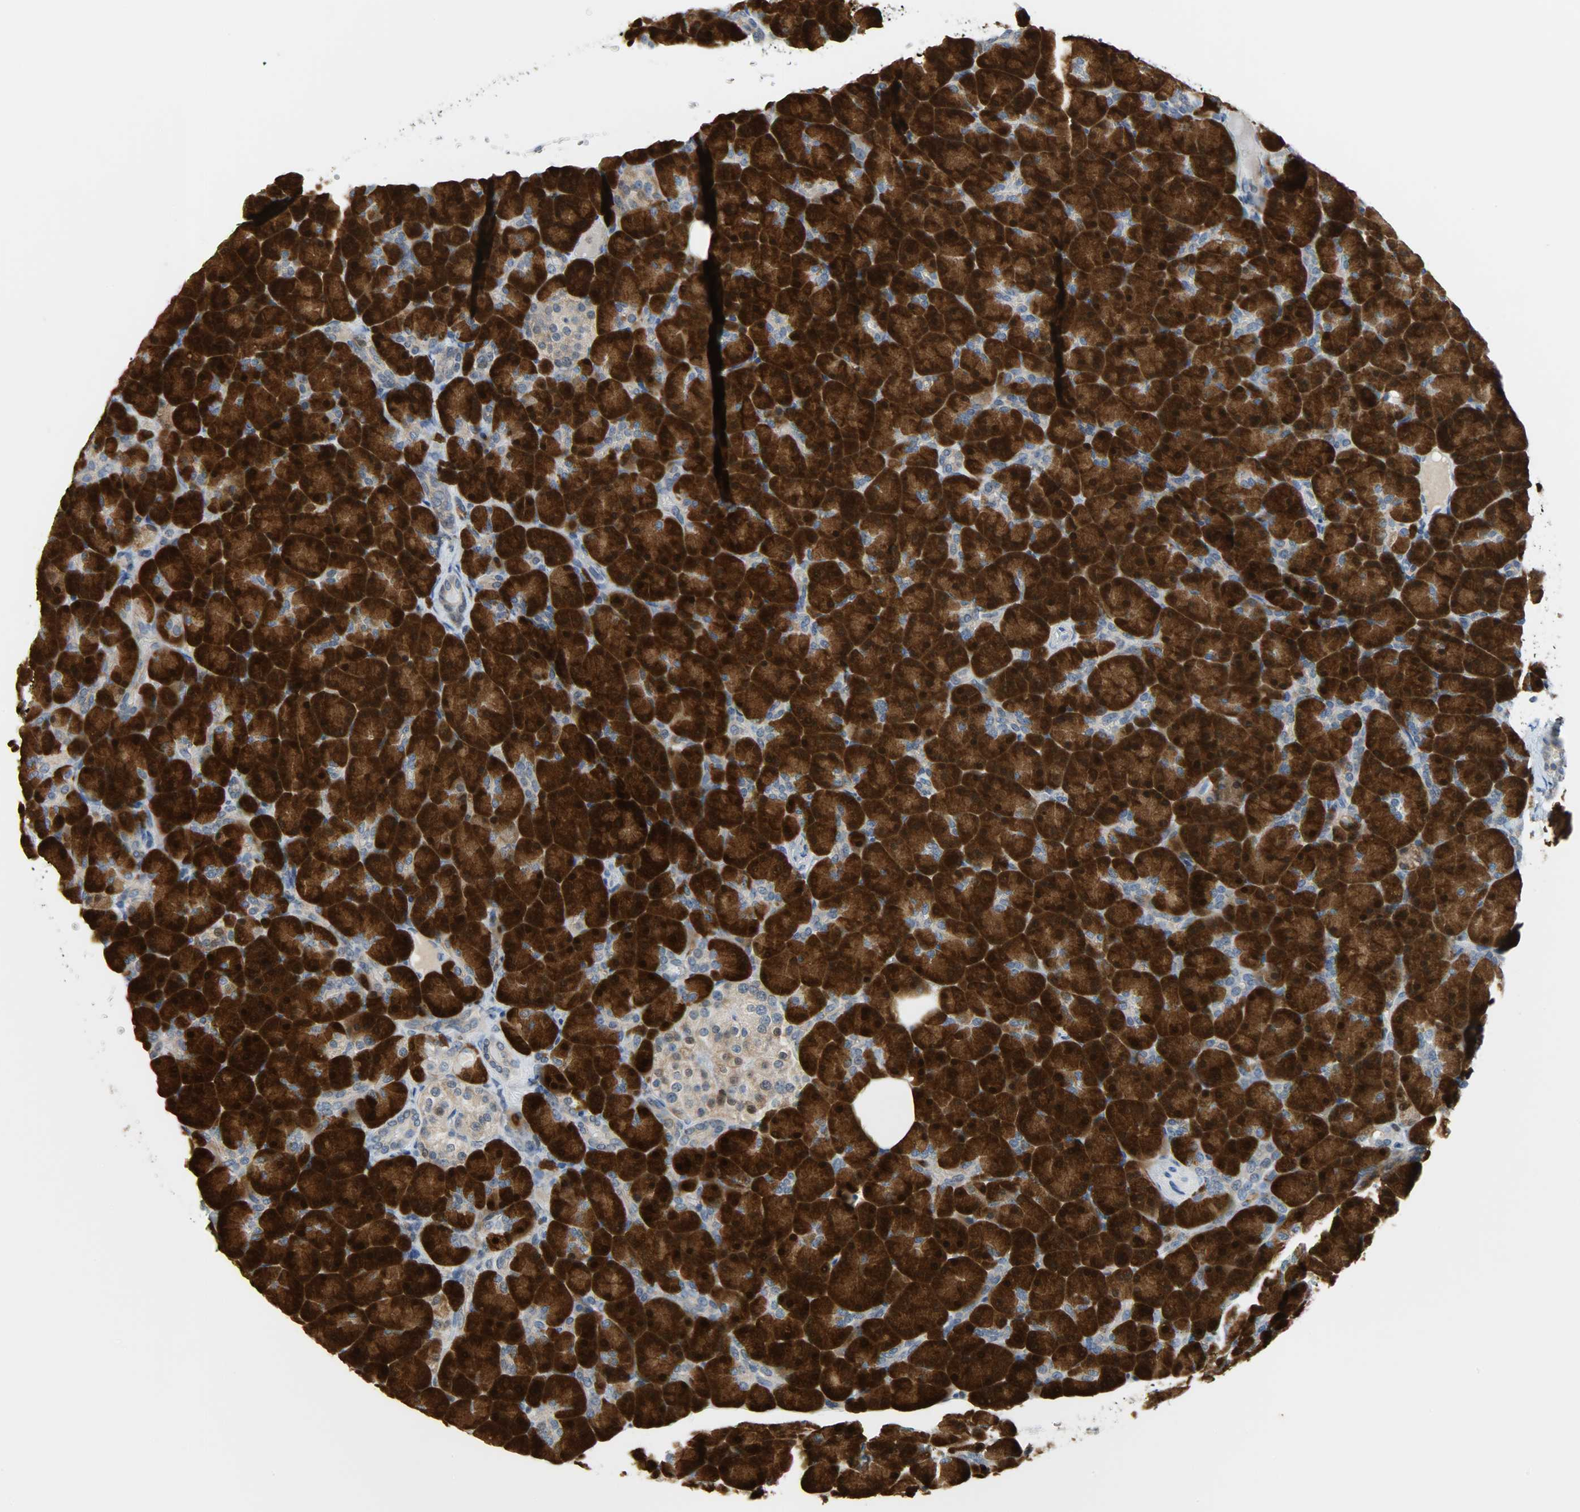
{"staining": {"intensity": "strong", "quantity": ">75%", "location": "cytoplasmic/membranous,nuclear"}, "tissue": "pancreas", "cell_type": "Exocrine glandular cells", "image_type": "normal", "snomed": [{"axis": "morphology", "description": "Normal tissue, NOS"}, {"axis": "topography", "description": "Pancreas"}], "caption": "Exocrine glandular cells display high levels of strong cytoplasmic/membranous,nuclear expression in approximately >75% of cells in benign pancreas. The protein of interest is stained brown, and the nuclei are stained in blue (DAB (3,3'-diaminobenzidine) IHC with brightfield microscopy, high magnification).", "gene": "EIF4EBP1", "patient": {"sex": "female", "age": 43}}